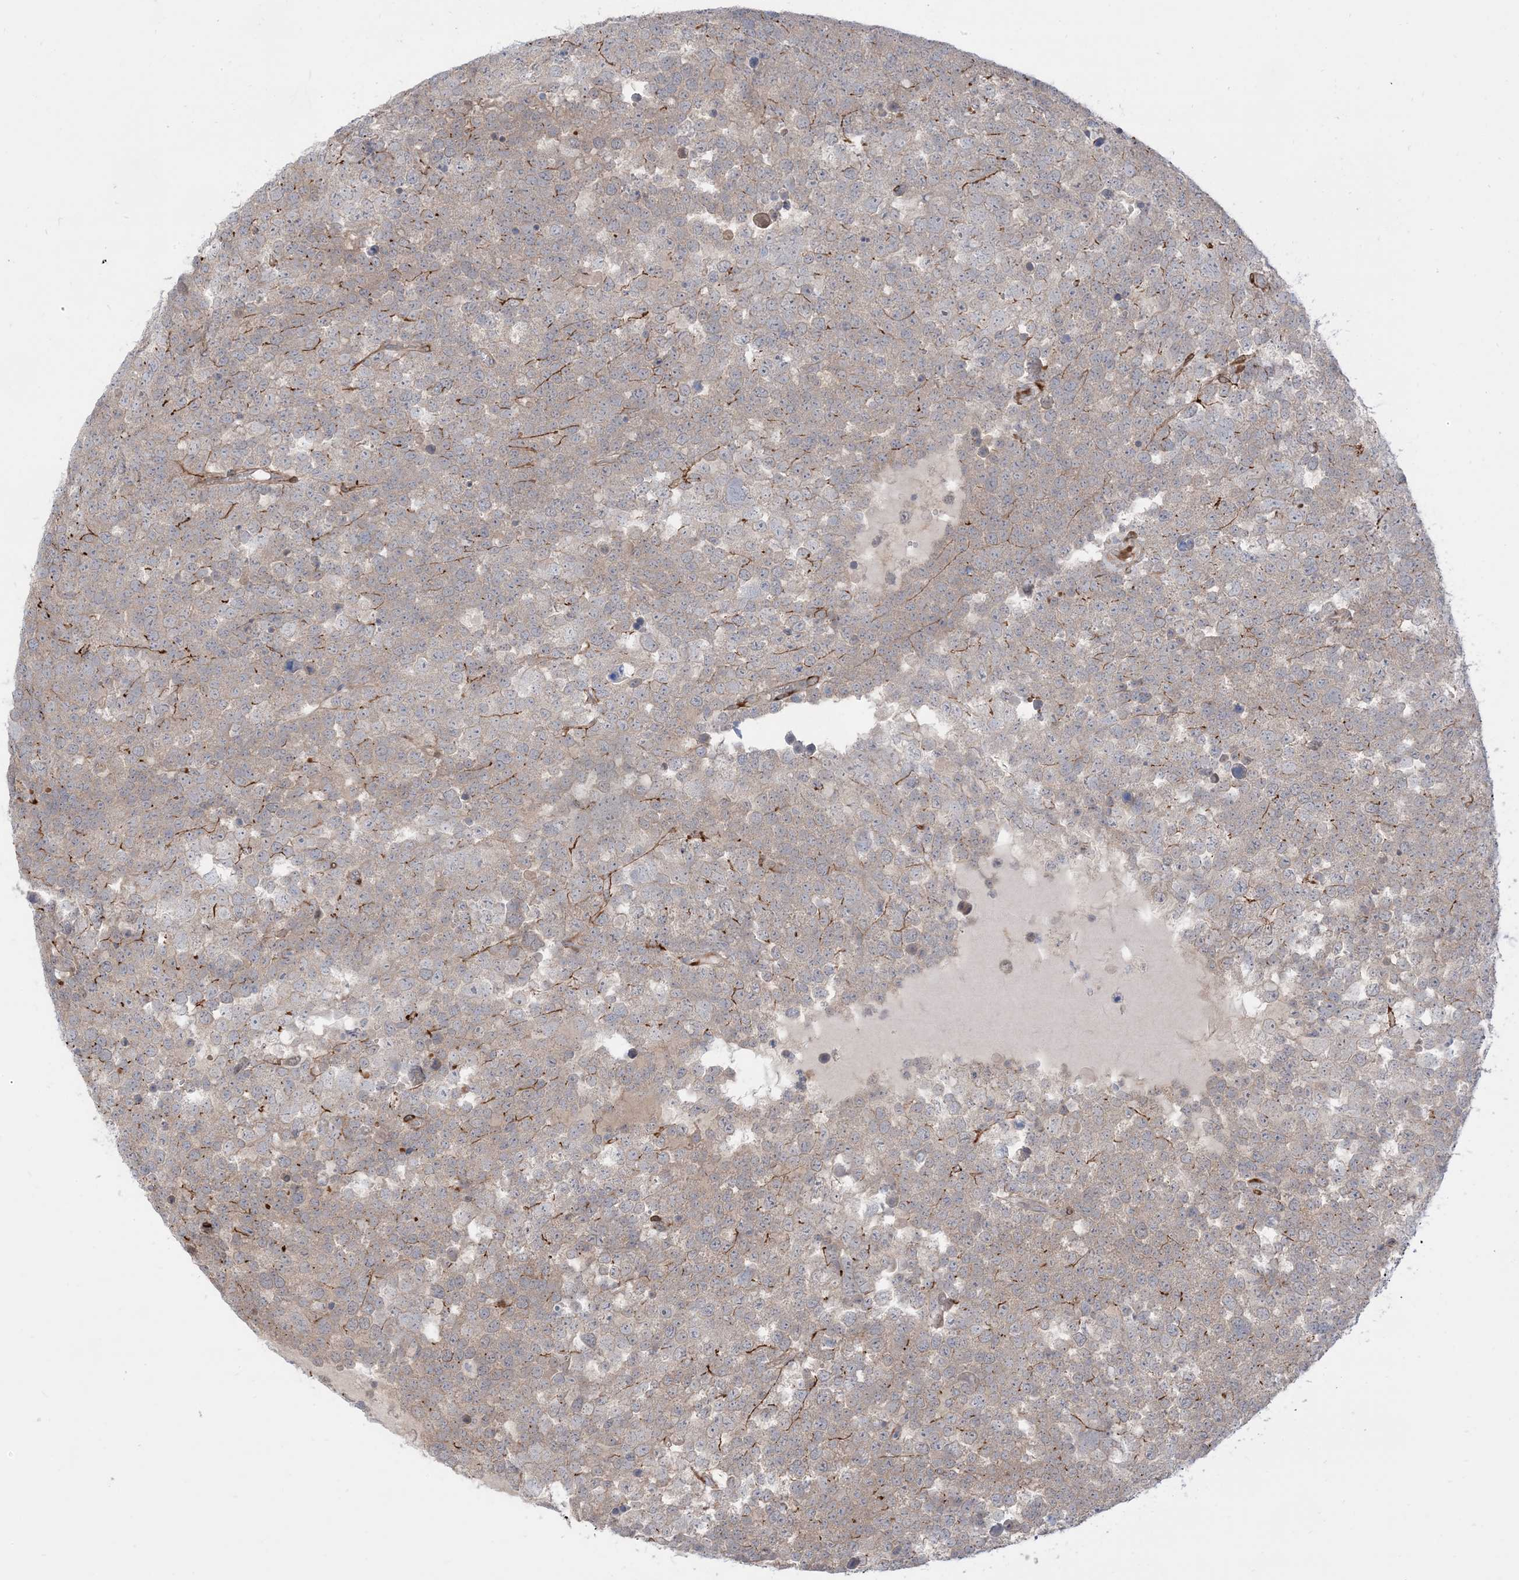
{"staining": {"intensity": "moderate", "quantity": "<25%", "location": "cytoplasmic/membranous"}, "tissue": "testis cancer", "cell_type": "Tumor cells", "image_type": "cancer", "snomed": [{"axis": "morphology", "description": "Seminoma, NOS"}, {"axis": "topography", "description": "Testis"}], "caption": "Seminoma (testis) stained for a protein shows moderate cytoplasmic/membranous positivity in tumor cells.", "gene": "RIN1", "patient": {"sex": "male", "age": 71}}